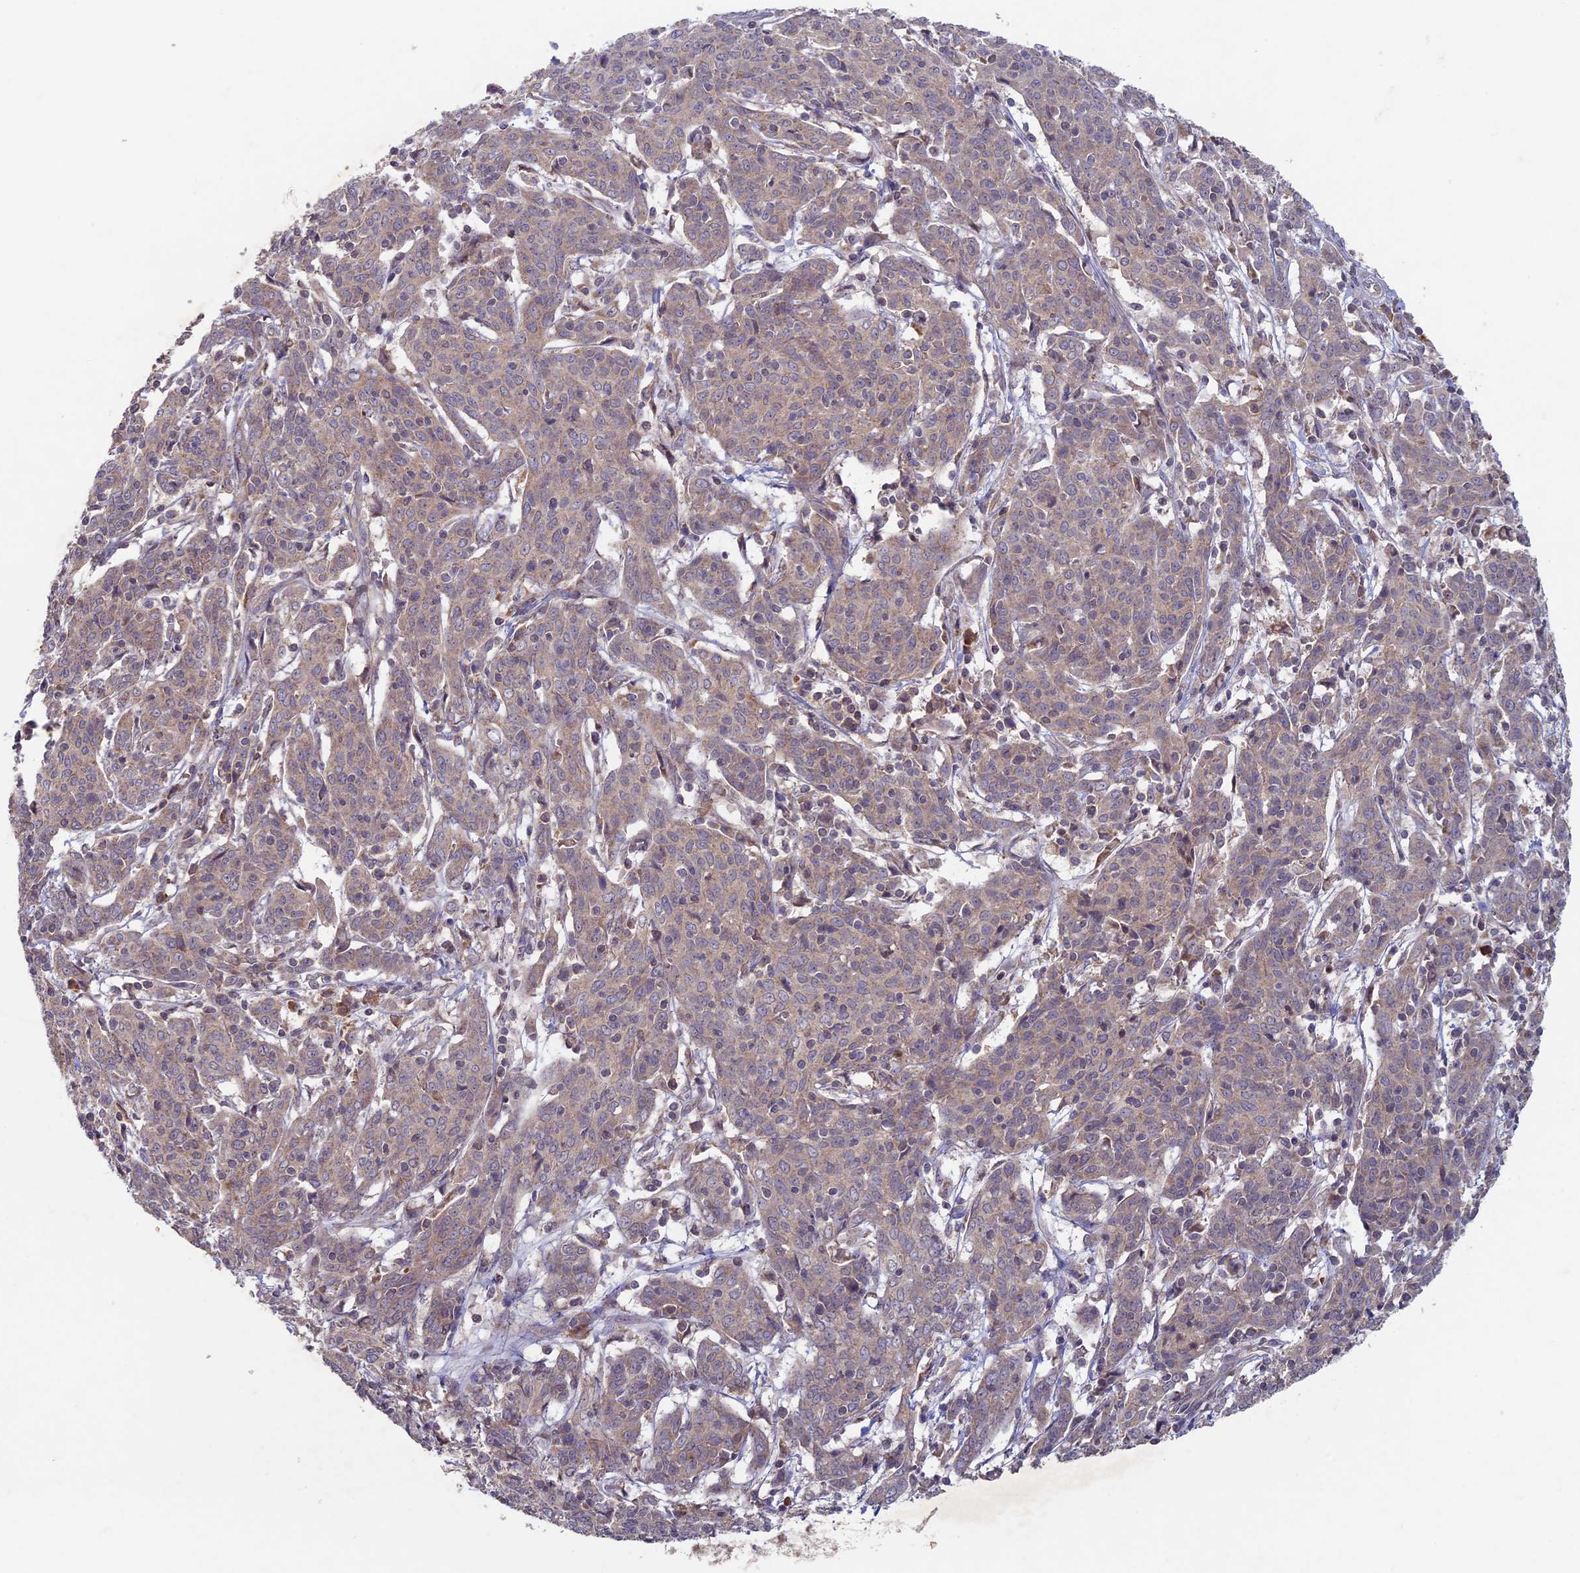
{"staining": {"intensity": "weak", "quantity": "25%-75%", "location": "cytoplasmic/membranous"}, "tissue": "cervical cancer", "cell_type": "Tumor cells", "image_type": "cancer", "snomed": [{"axis": "morphology", "description": "Squamous cell carcinoma, NOS"}, {"axis": "topography", "description": "Cervix"}], "caption": "Human cervical cancer (squamous cell carcinoma) stained with a protein marker reveals weak staining in tumor cells.", "gene": "RCCD1", "patient": {"sex": "female", "age": 67}}